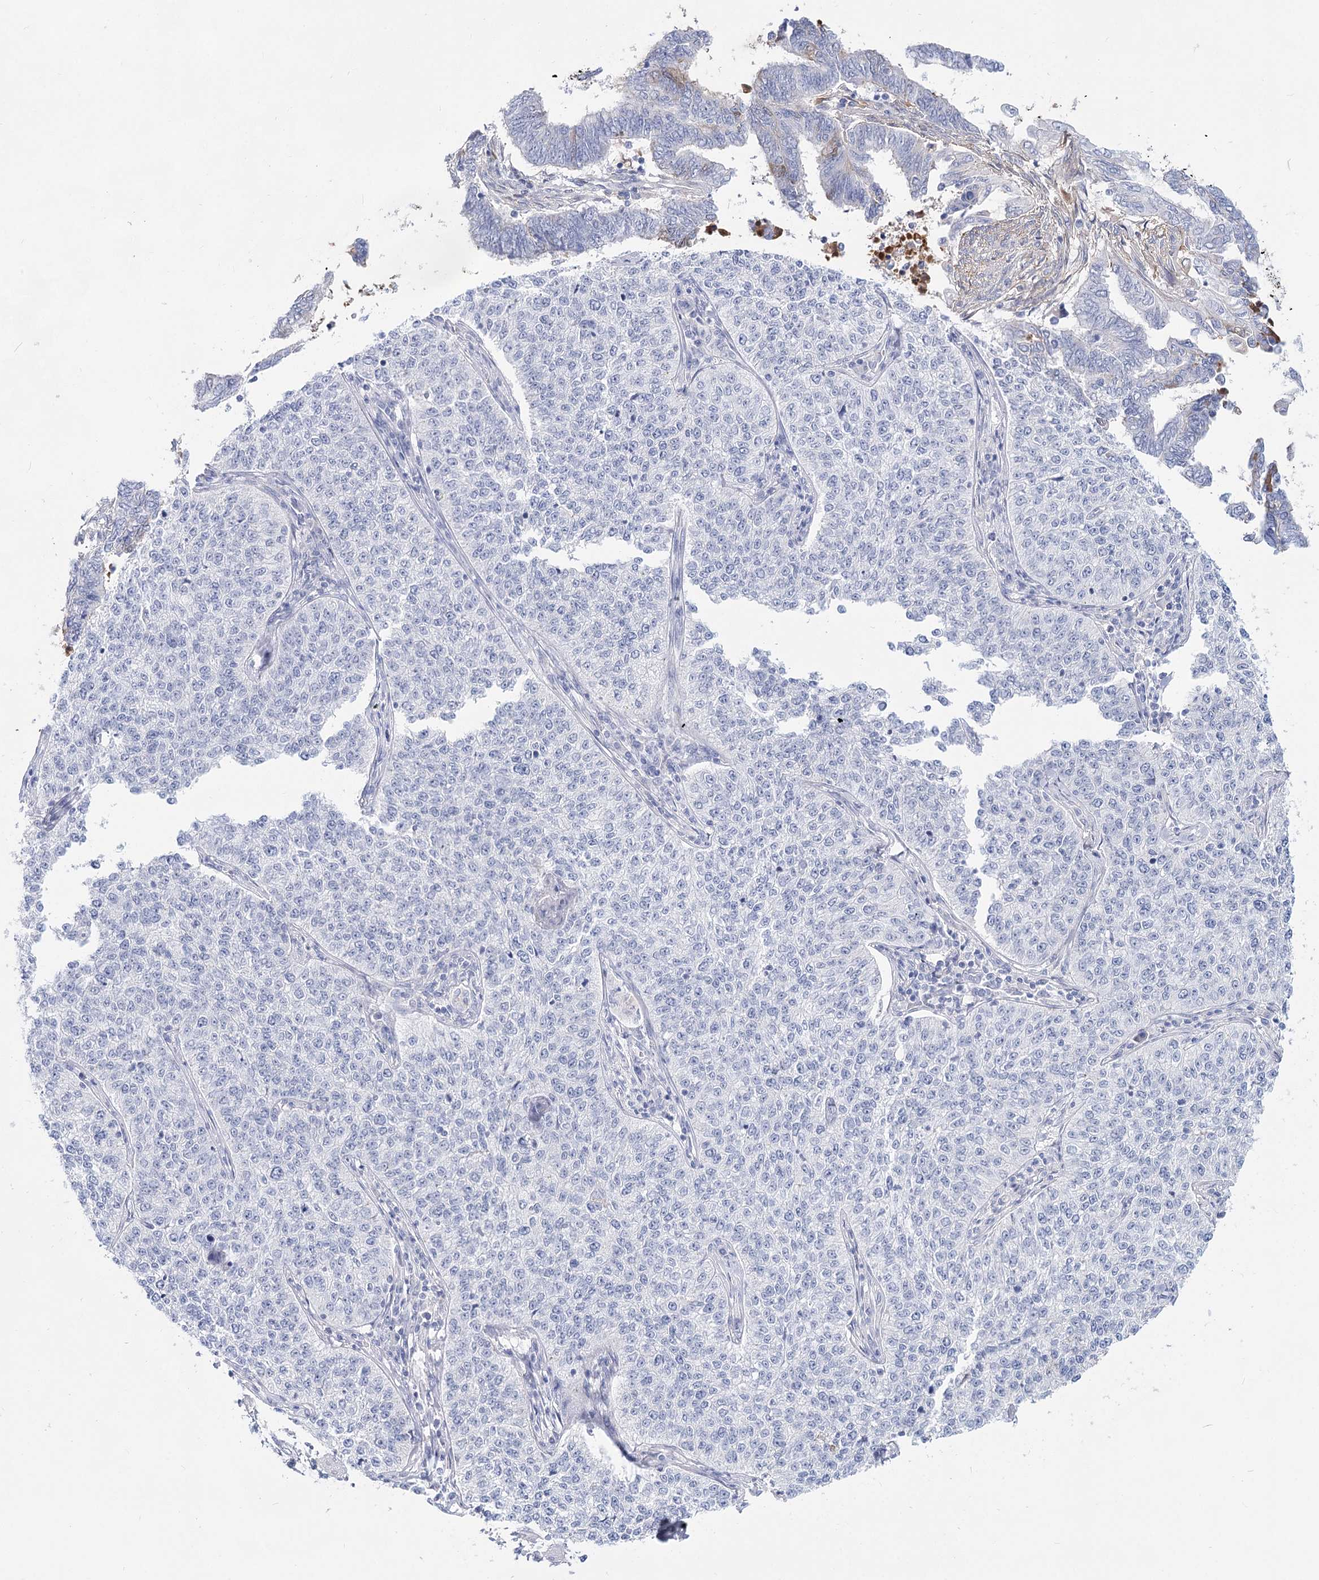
{"staining": {"intensity": "negative", "quantity": "none", "location": "none"}, "tissue": "cervical cancer", "cell_type": "Tumor cells", "image_type": "cancer", "snomed": [{"axis": "morphology", "description": "Squamous cell carcinoma, NOS"}, {"axis": "topography", "description": "Cervix"}], "caption": "The photomicrograph reveals no staining of tumor cells in squamous cell carcinoma (cervical).", "gene": "TASOR2", "patient": {"sex": "female", "age": 35}}